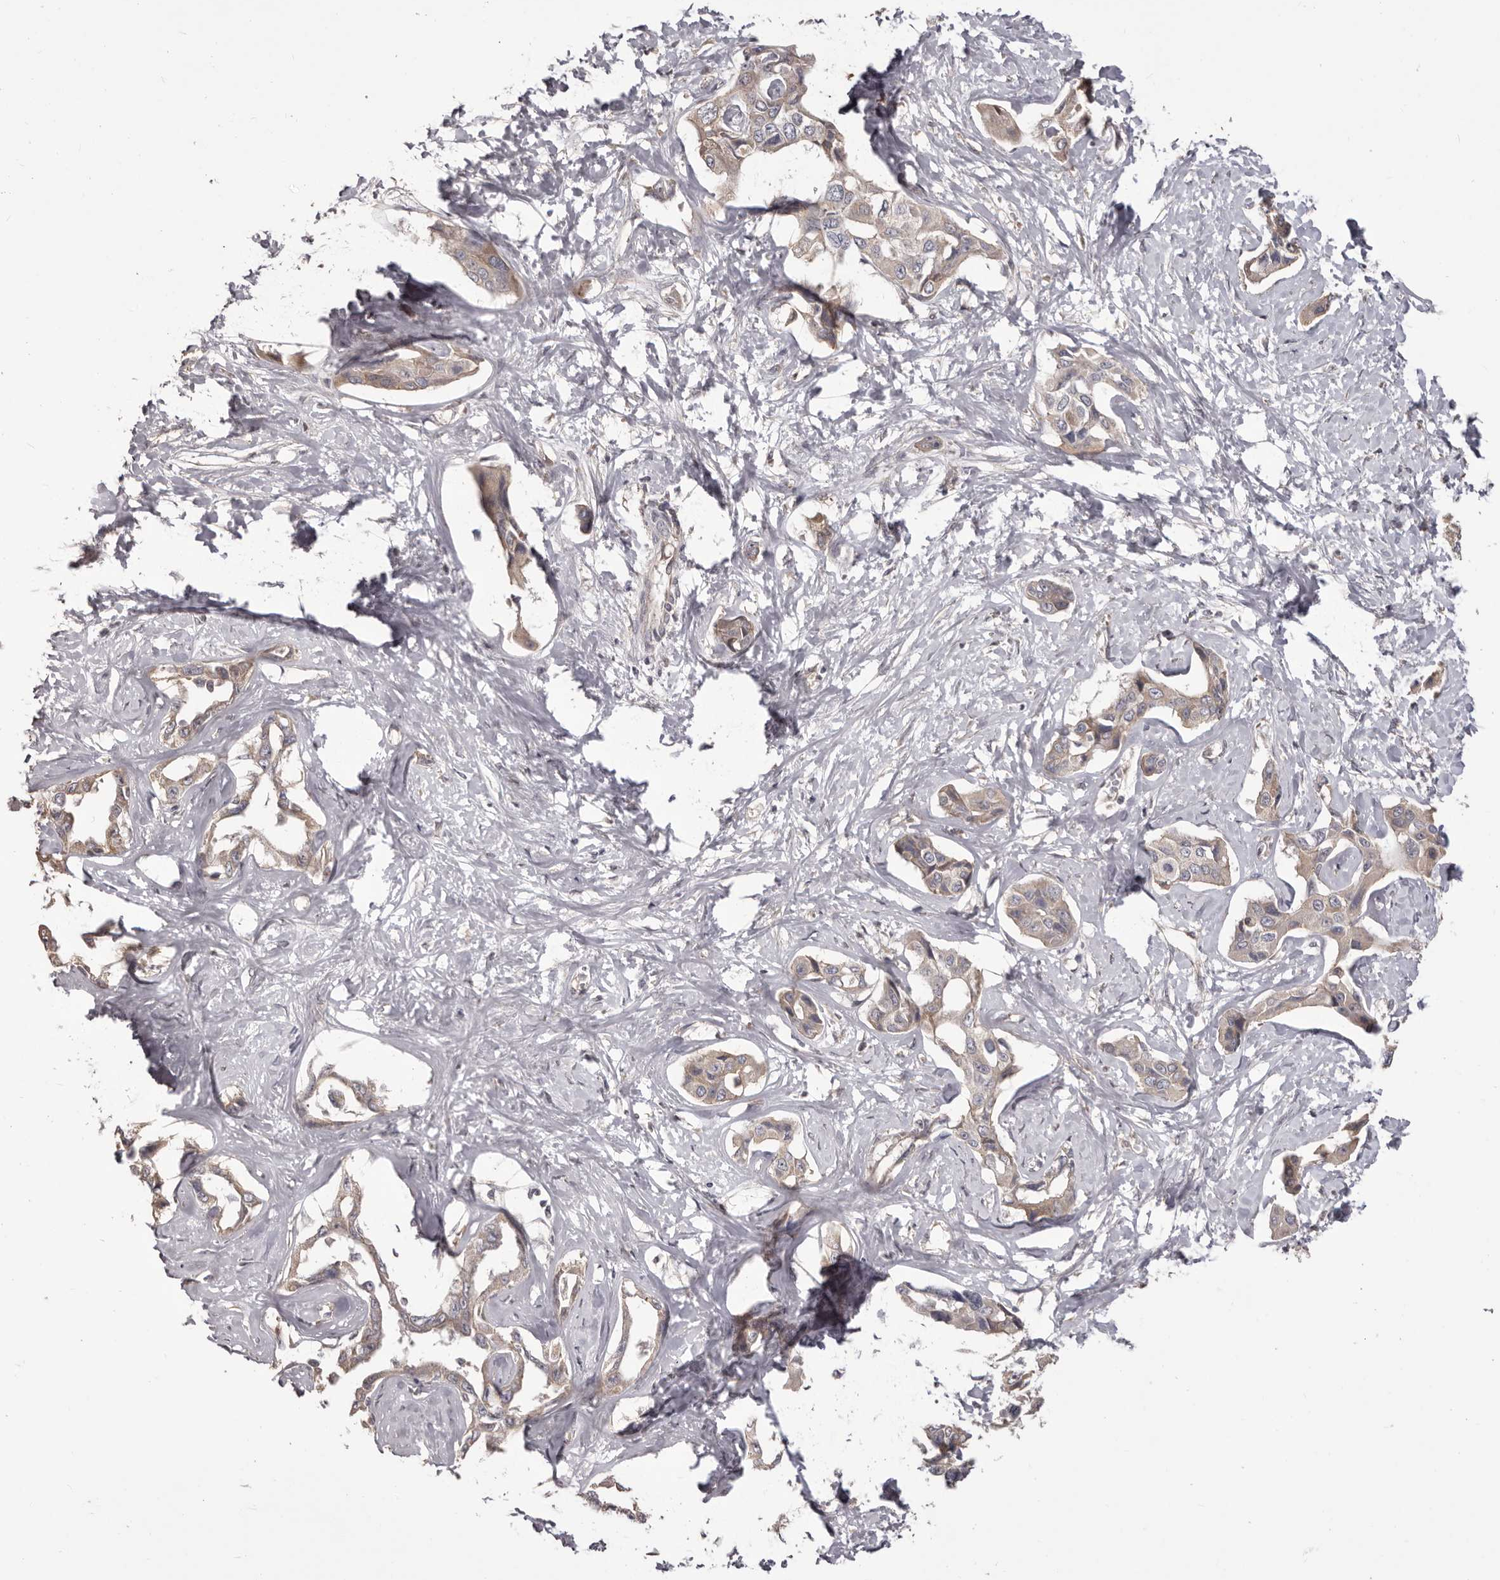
{"staining": {"intensity": "weak", "quantity": "25%-75%", "location": "cytoplasmic/membranous"}, "tissue": "liver cancer", "cell_type": "Tumor cells", "image_type": "cancer", "snomed": [{"axis": "morphology", "description": "Cholangiocarcinoma"}, {"axis": "topography", "description": "Liver"}], "caption": "Human liver cancer stained with a protein marker demonstrates weak staining in tumor cells.", "gene": "HRH1", "patient": {"sex": "male", "age": 59}}